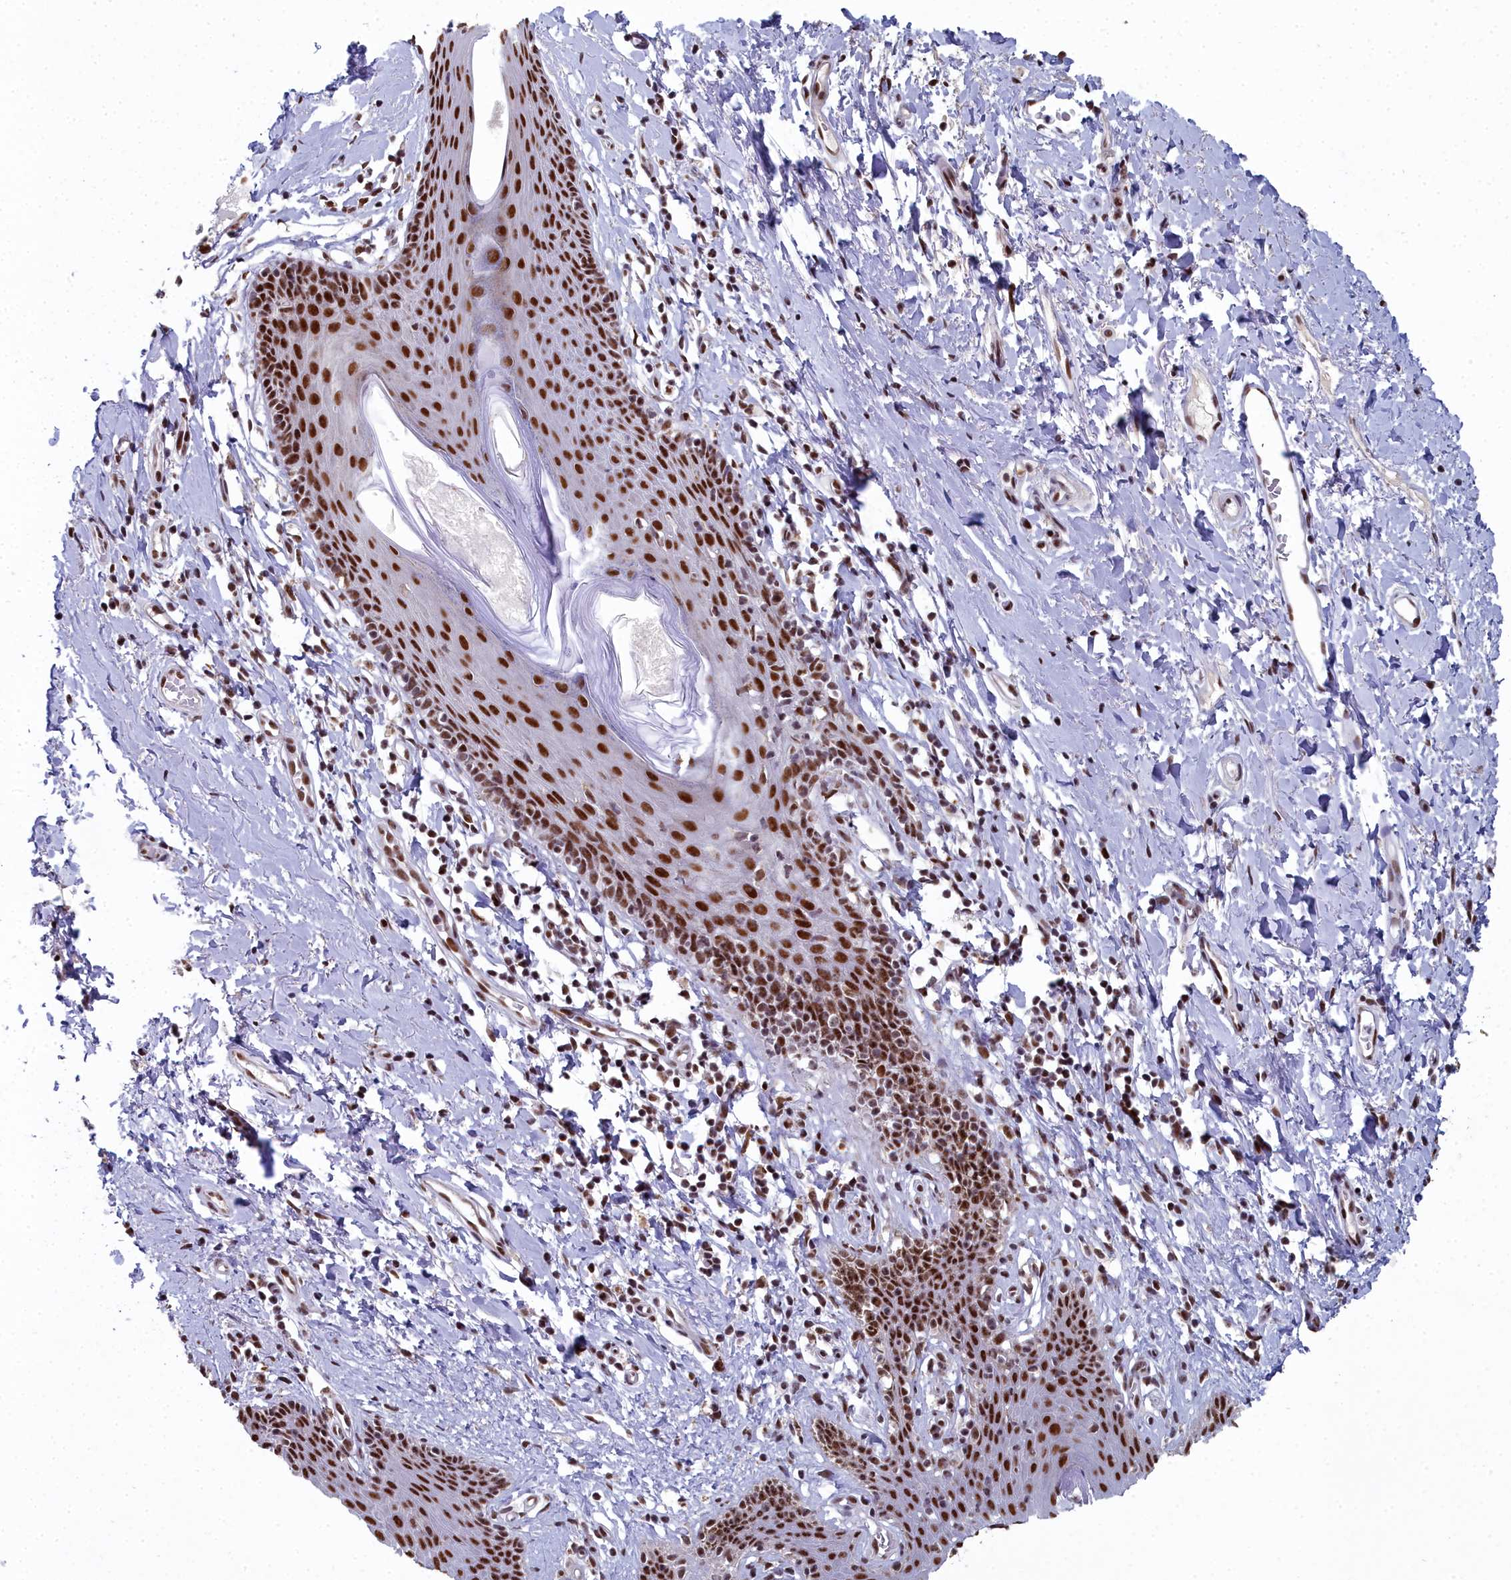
{"staining": {"intensity": "strong", "quantity": ">75%", "location": "nuclear"}, "tissue": "skin", "cell_type": "Epidermal cells", "image_type": "normal", "snomed": [{"axis": "morphology", "description": "Normal tissue, NOS"}, {"axis": "topography", "description": "Vulva"}], "caption": "A high amount of strong nuclear positivity is seen in approximately >75% of epidermal cells in benign skin.", "gene": "SF3B3", "patient": {"sex": "female", "age": 66}}